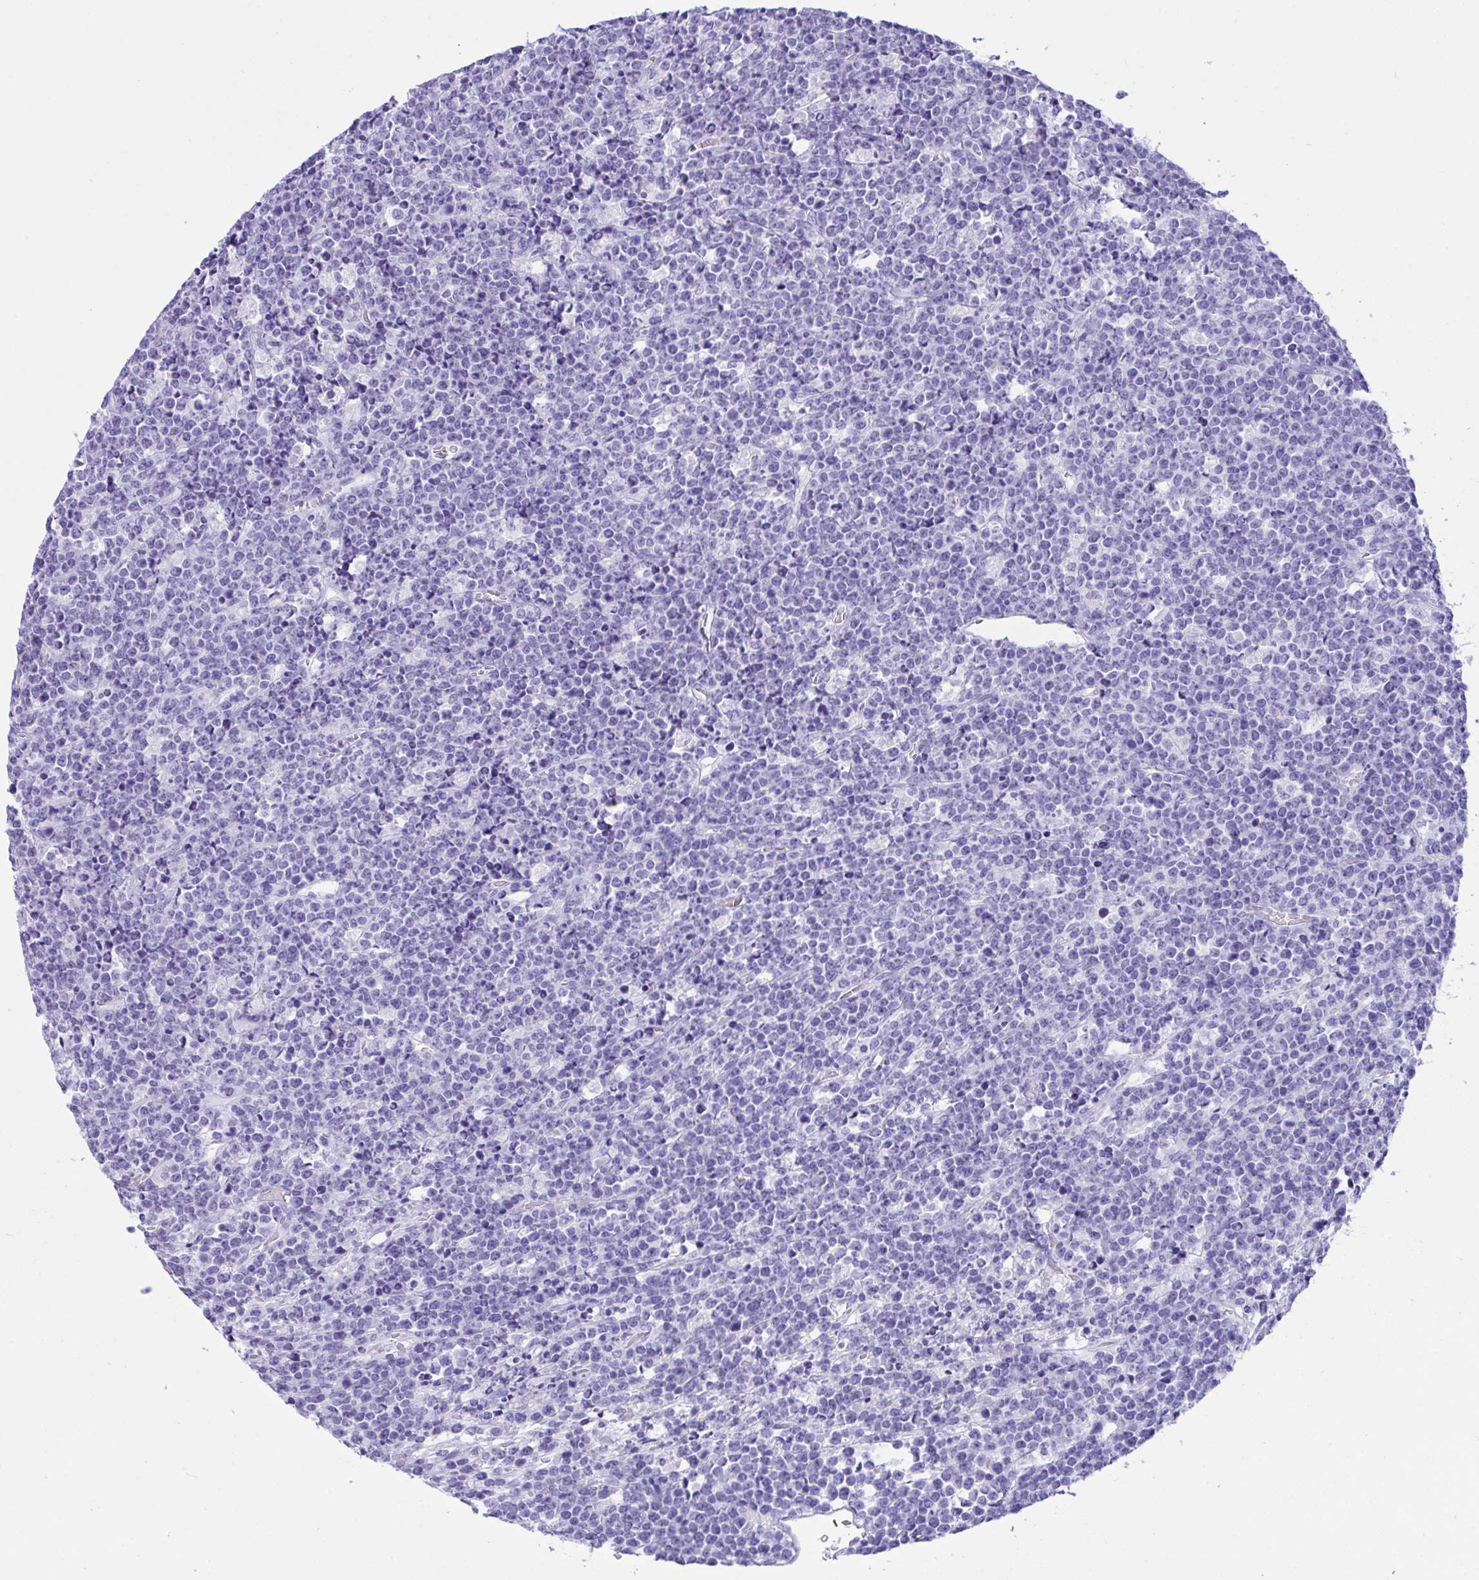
{"staining": {"intensity": "negative", "quantity": "none", "location": "none"}, "tissue": "lymphoma", "cell_type": "Tumor cells", "image_type": "cancer", "snomed": [{"axis": "morphology", "description": "Malignant lymphoma, non-Hodgkin's type, High grade"}, {"axis": "topography", "description": "Ovary"}], "caption": "An immunohistochemistry (IHC) image of lymphoma is shown. There is no staining in tumor cells of lymphoma.", "gene": "BEST4", "patient": {"sex": "female", "age": 56}}